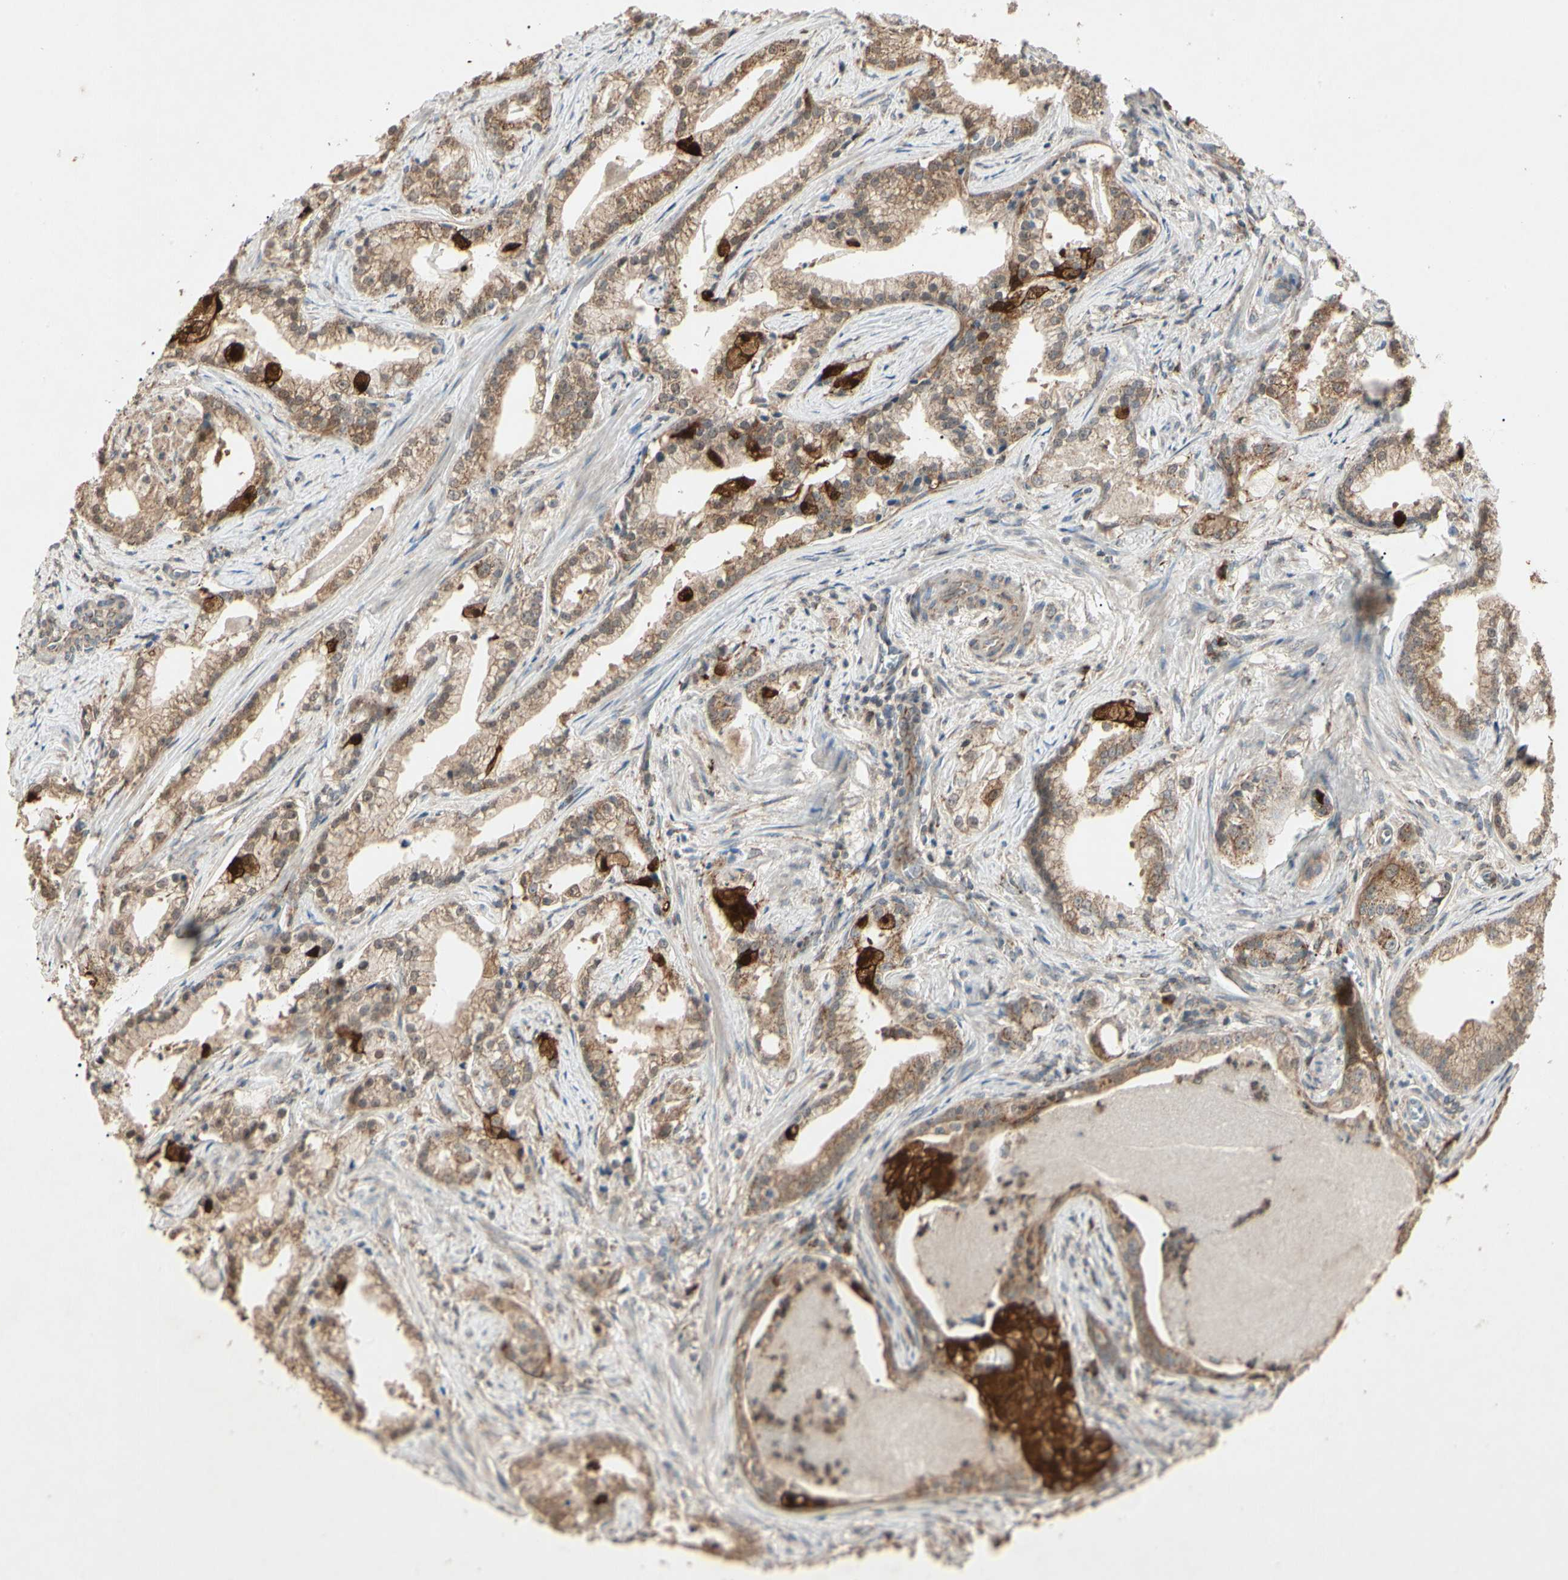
{"staining": {"intensity": "moderate", "quantity": ">75%", "location": "cytoplasmic/membranous"}, "tissue": "prostate cancer", "cell_type": "Tumor cells", "image_type": "cancer", "snomed": [{"axis": "morphology", "description": "Adenocarcinoma, Low grade"}, {"axis": "topography", "description": "Prostate"}], "caption": "Immunohistochemical staining of prostate low-grade adenocarcinoma exhibits medium levels of moderate cytoplasmic/membranous staining in approximately >75% of tumor cells. (brown staining indicates protein expression, while blue staining denotes nuclei).", "gene": "PRDX5", "patient": {"sex": "male", "age": 59}}